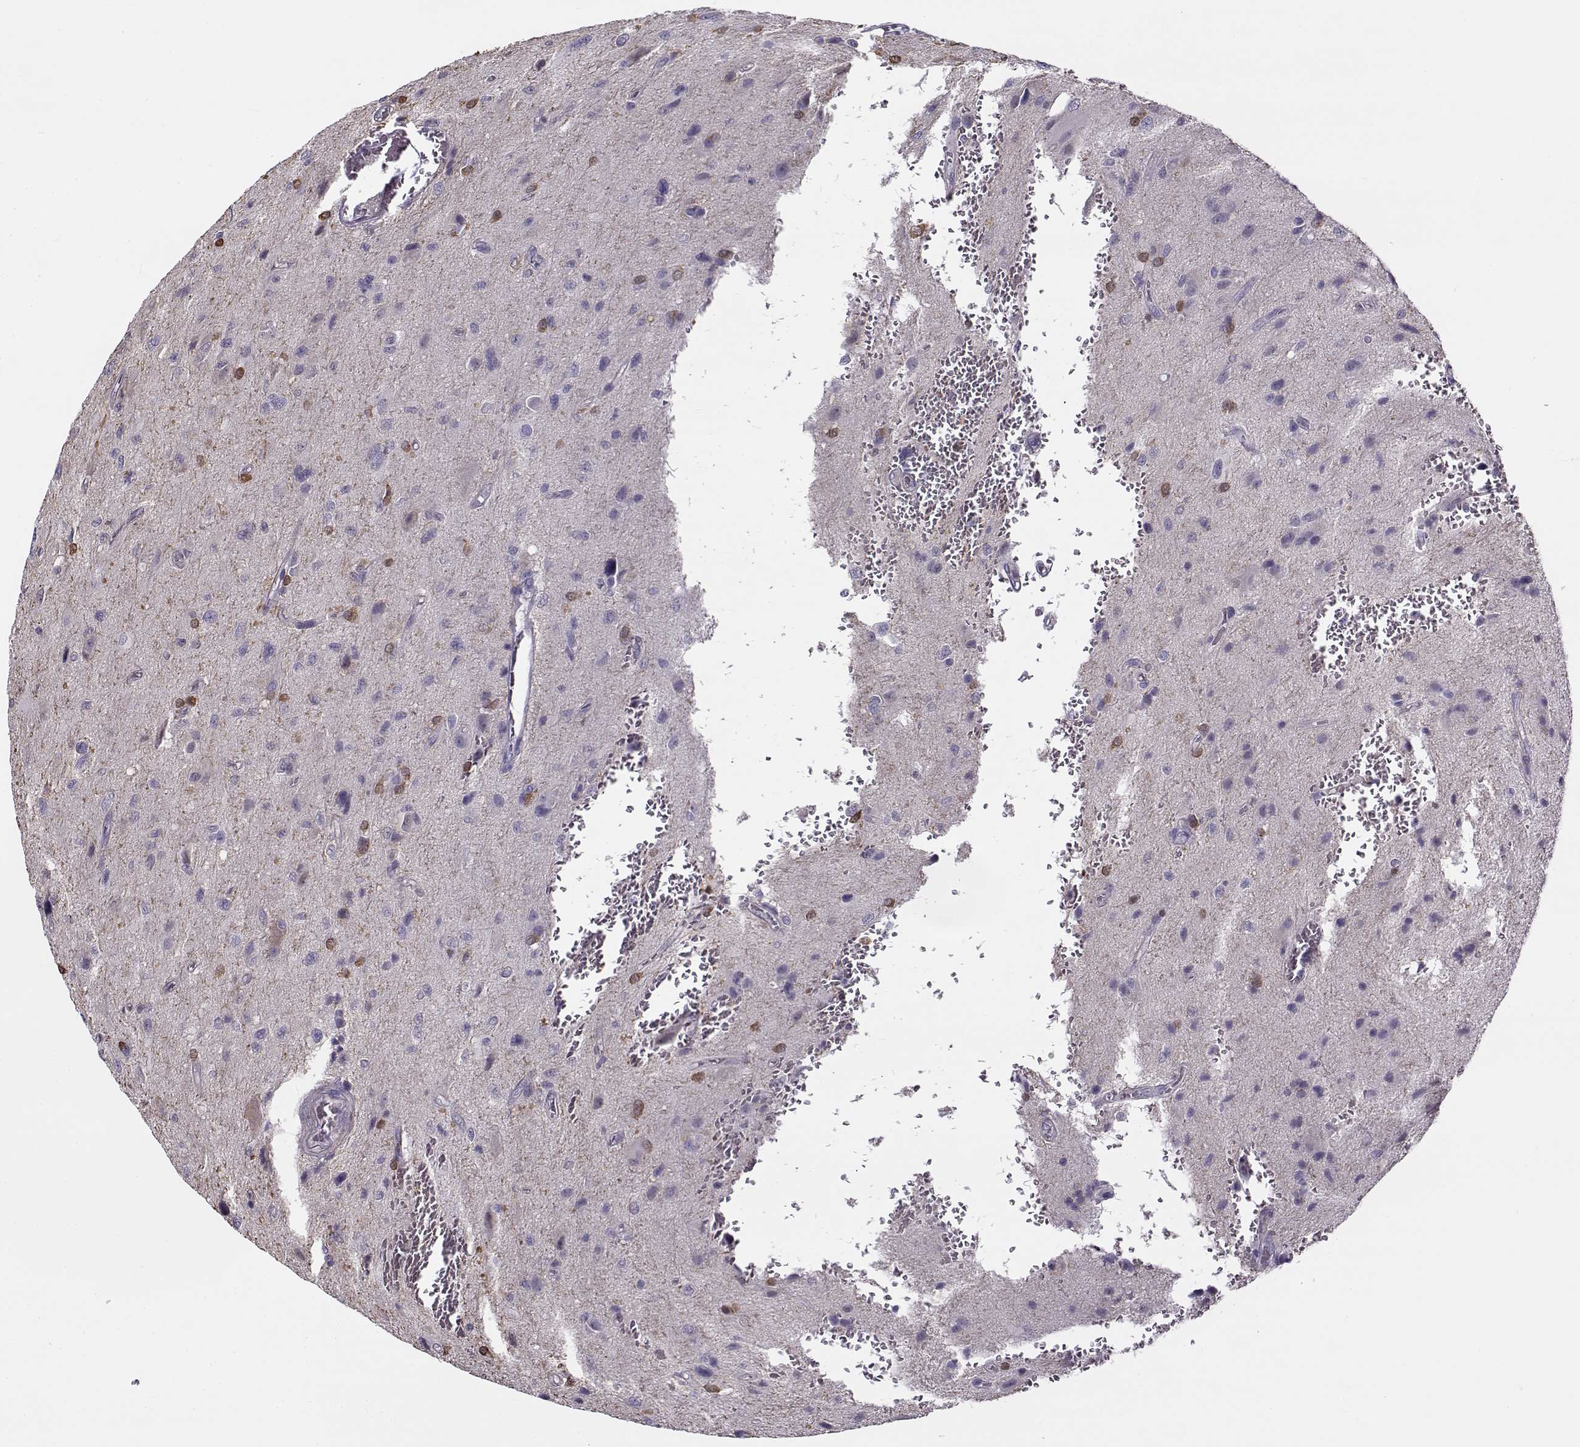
{"staining": {"intensity": "negative", "quantity": "none", "location": "none"}, "tissue": "glioma", "cell_type": "Tumor cells", "image_type": "cancer", "snomed": [{"axis": "morphology", "description": "Glioma, malignant, NOS"}, {"axis": "morphology", "description": "Glioma, malignant, High grade"}, {"axis": "topography", "description": "Brain"}], "caption": "IHC image of glioma stained for a protein (brown), which demonstrates no expression in tumor cells.", "gene": "UCP3", "patient": {"sex": "female", "age": 71}}